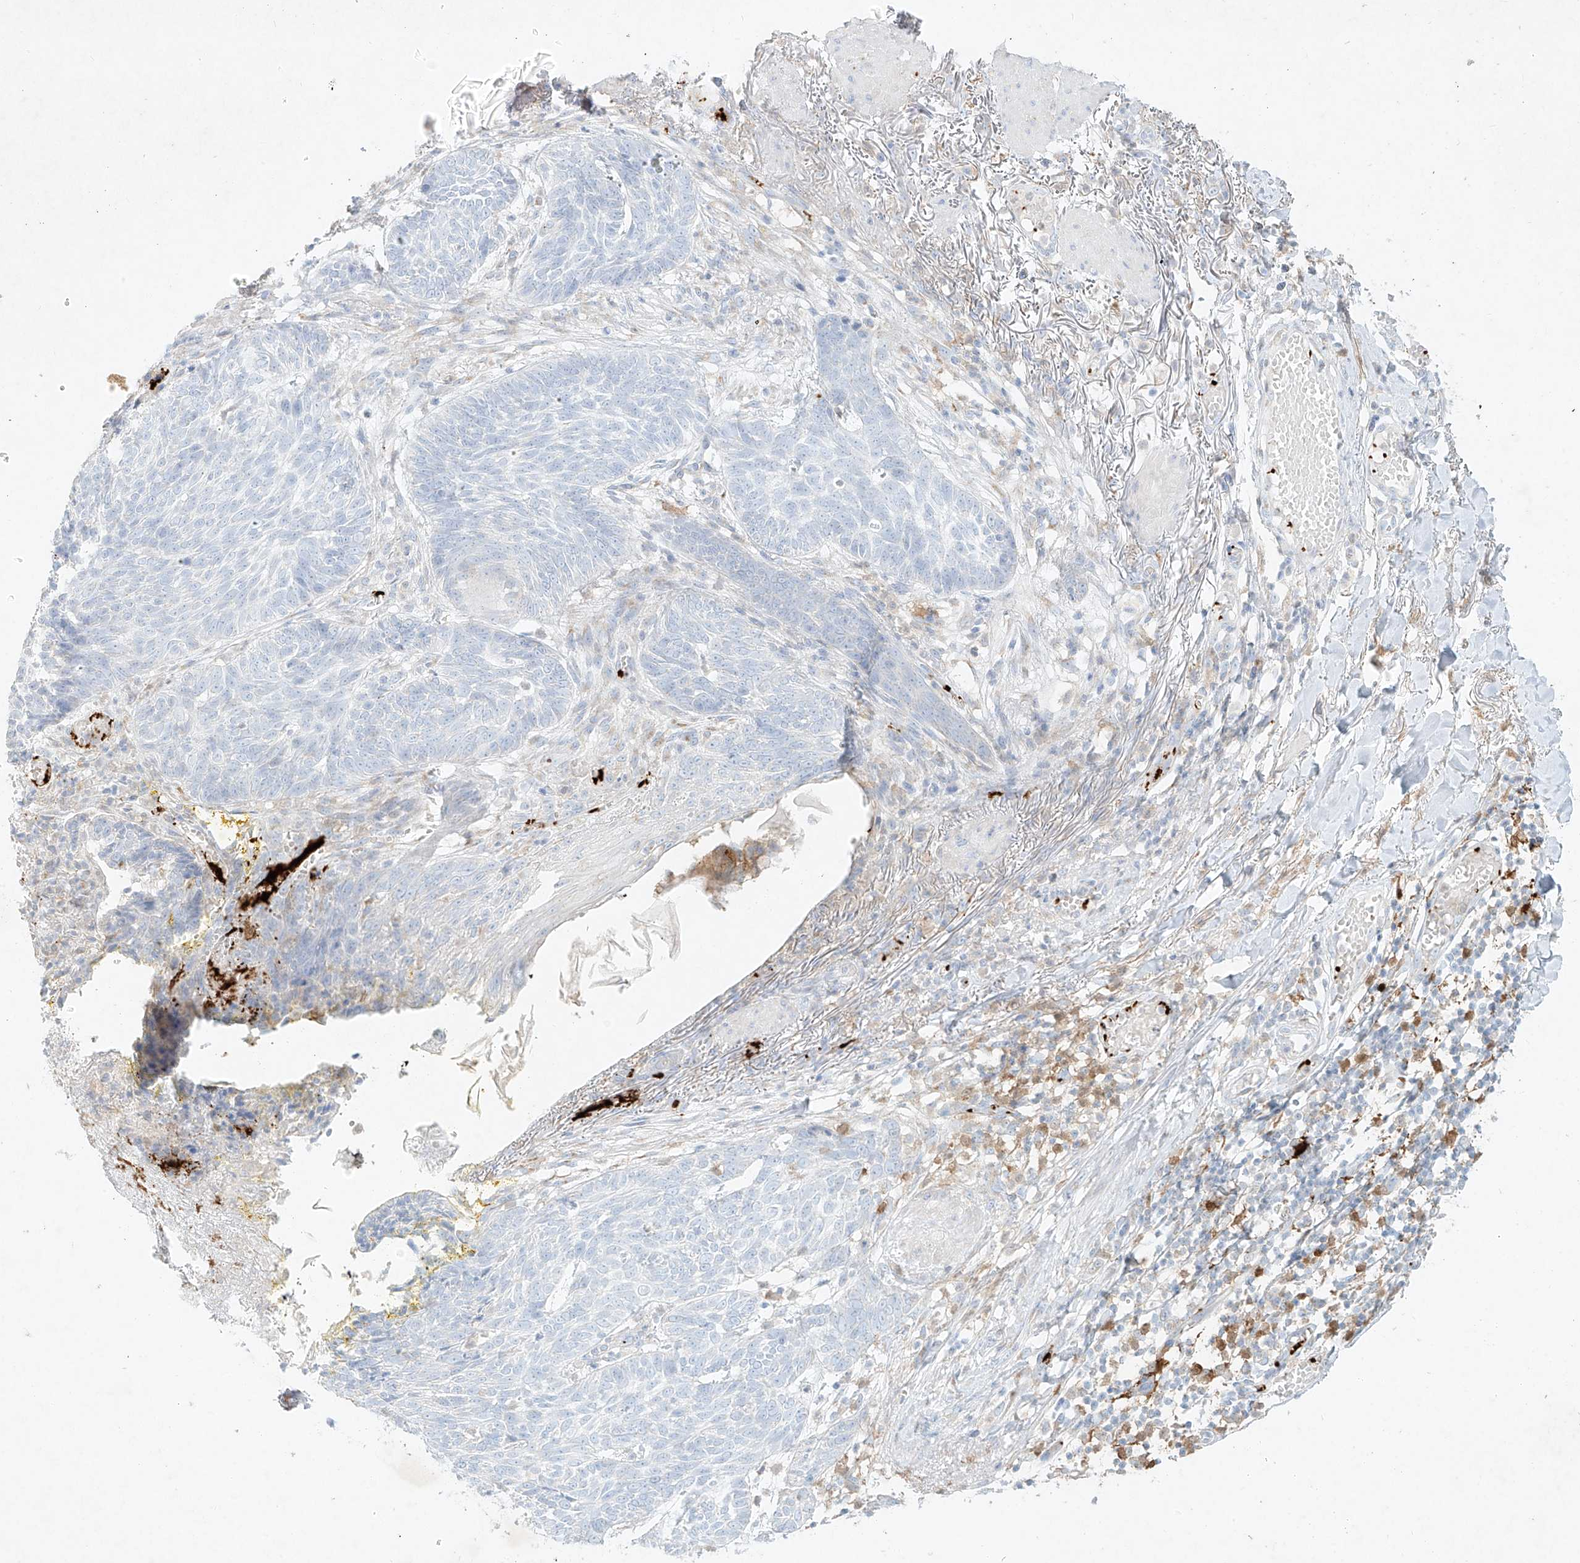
{"staining": {"intensity": "negative", "quantity": "none", "location": "none"}, "tissue": "skin cancer", "cell_type": "Tumor cells", "image_type": "cancer", "snomed": [{"axis": "morphology", "description": "Normal tissue, NOS"}, {"axis": "morphology", "description": "Basal cell carcinoma"}, {"axis": "topography", "description": "Skin"}], "caption": "Human skin basal cell carcinoma stained for a protein using IHC exhibits no staining in tumor cells.", "gene": "PLEK", "patient": {"sex": "male", "age": 64}}